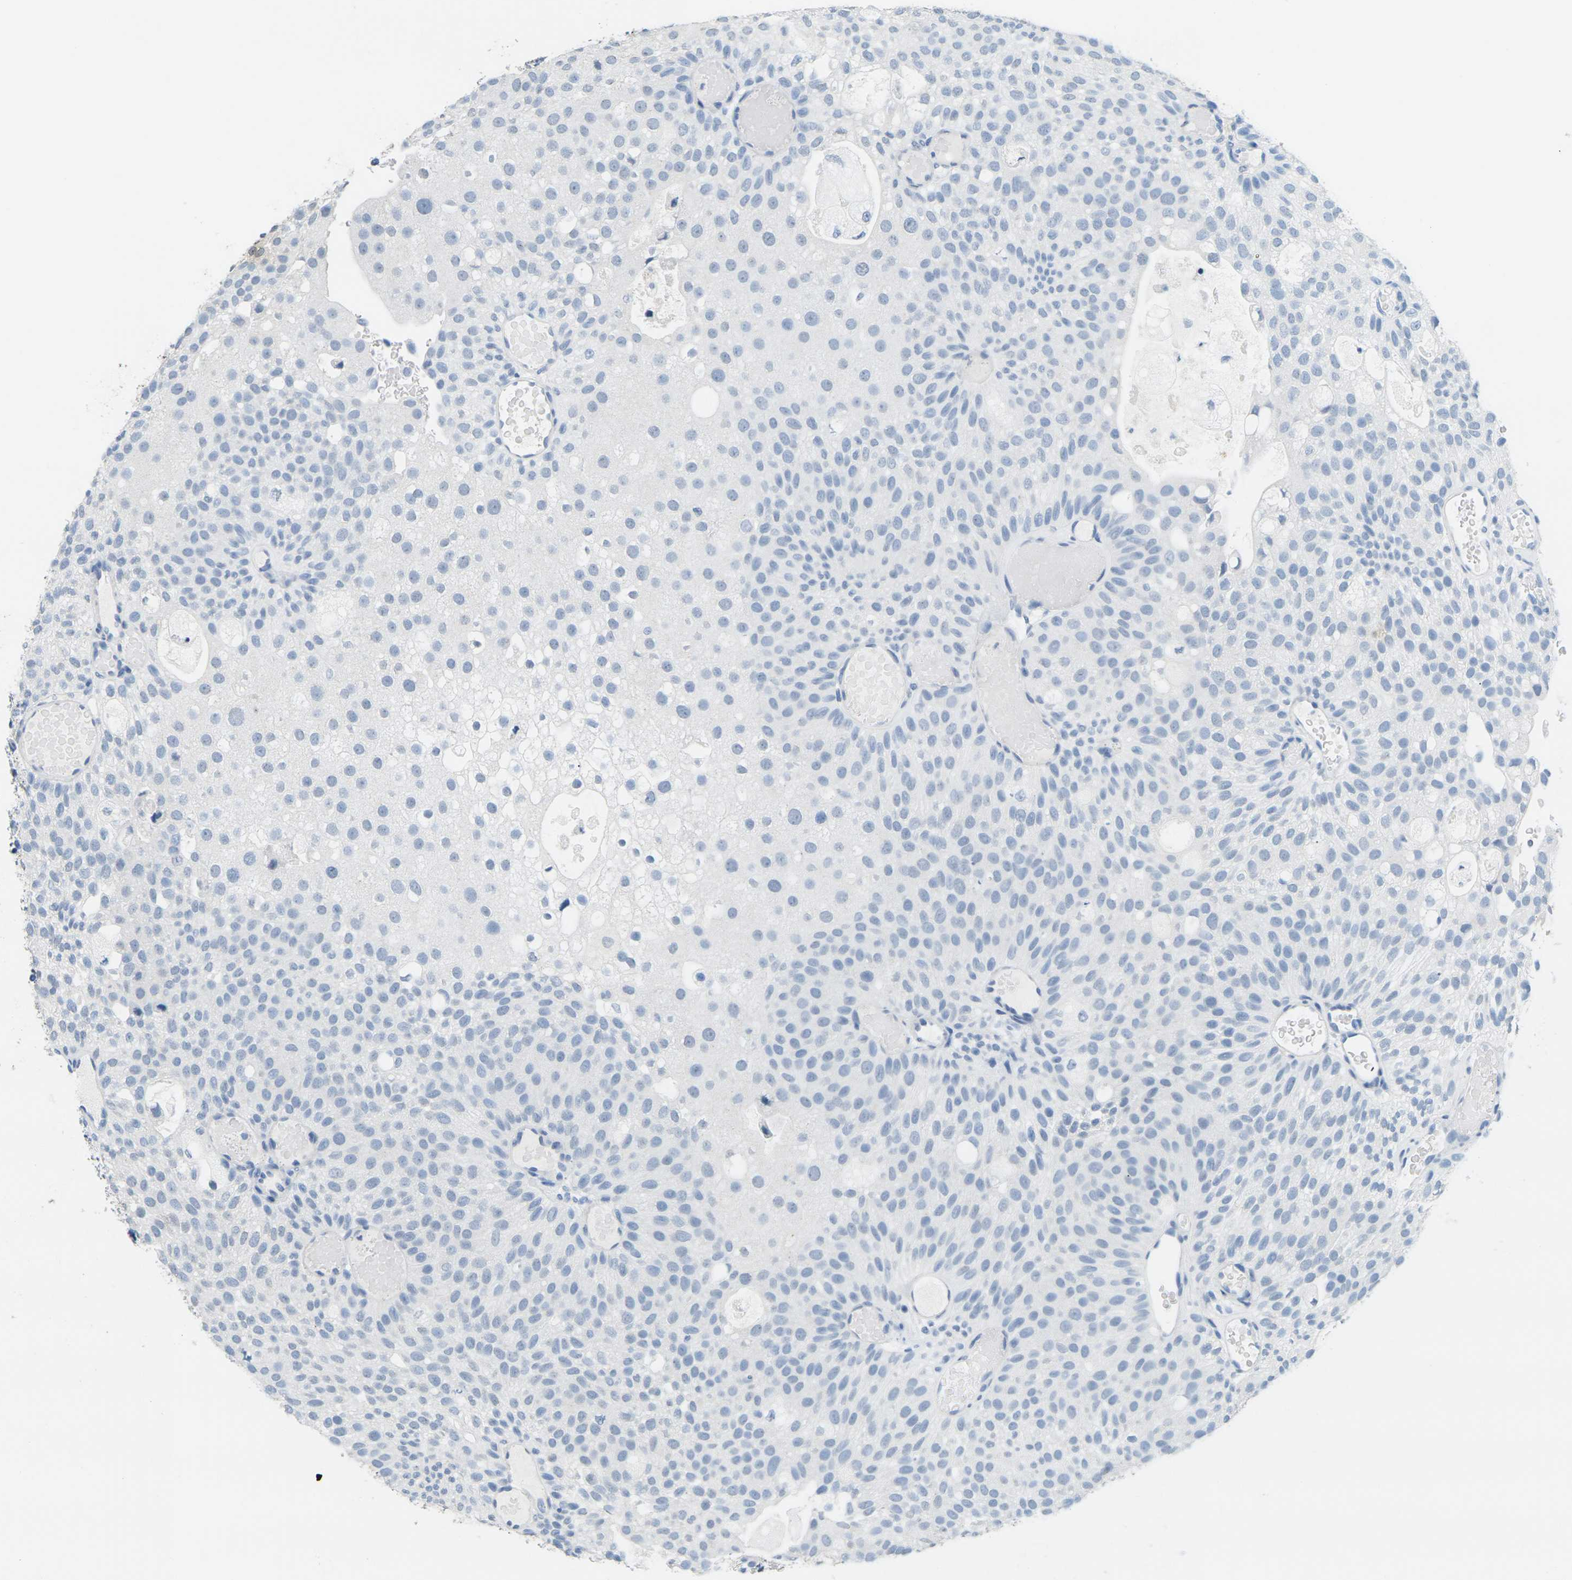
{"staining": {"intensity": "negative", "quantity": "none", "location": "none"}, "tissue": "urothelial cancer", "cell_type": "Tumor cells", "image_type": "cancer", "snomed": [{"axis": "morphology", "description": "Urothelial carcinoma, Low grade"}, {"axis": "topography", "description": "Urinary bladder"}], "caption": "Human urothelial cancer stained for a protein using immunohistochemistry (IHC) exhibits no staining in tumor cells.", "gene": "CTAG1A", "patient": {"sex": "male", "age": 78}}